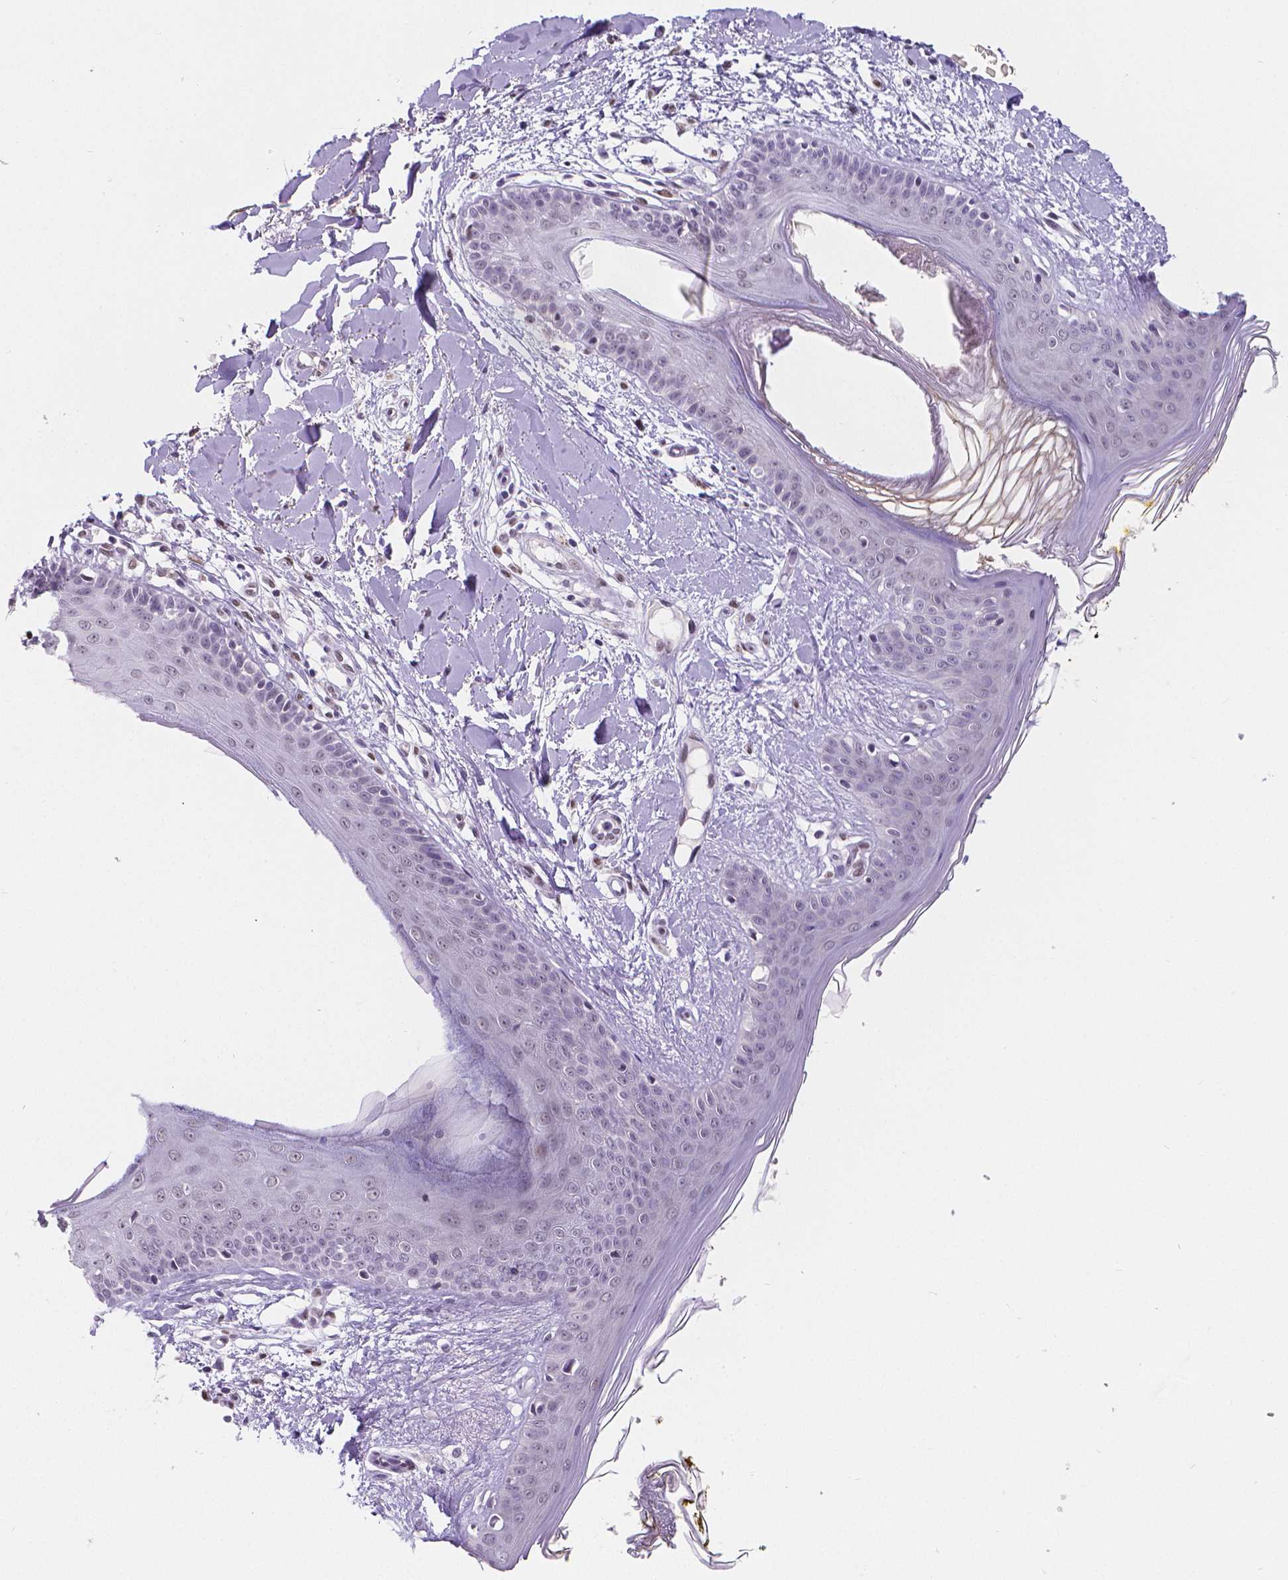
{"staining": {"intensity": "negative", "quantity": "none", "location": "none"}, "tissue": "skin", "cell_type": "Fibroblasts", "image_type": "normal", "snomed": [{"axis": "morphology", "description": "Normal tissue, NOS"}, {"axis": "topography", "description": "Skin"}], "caption": "Protein analysis of unremarkable skin demonstrates no significant positivity in fibroblasts.", "gene": "MEF2C", "patient": {"sex": "female", "age": 34}}